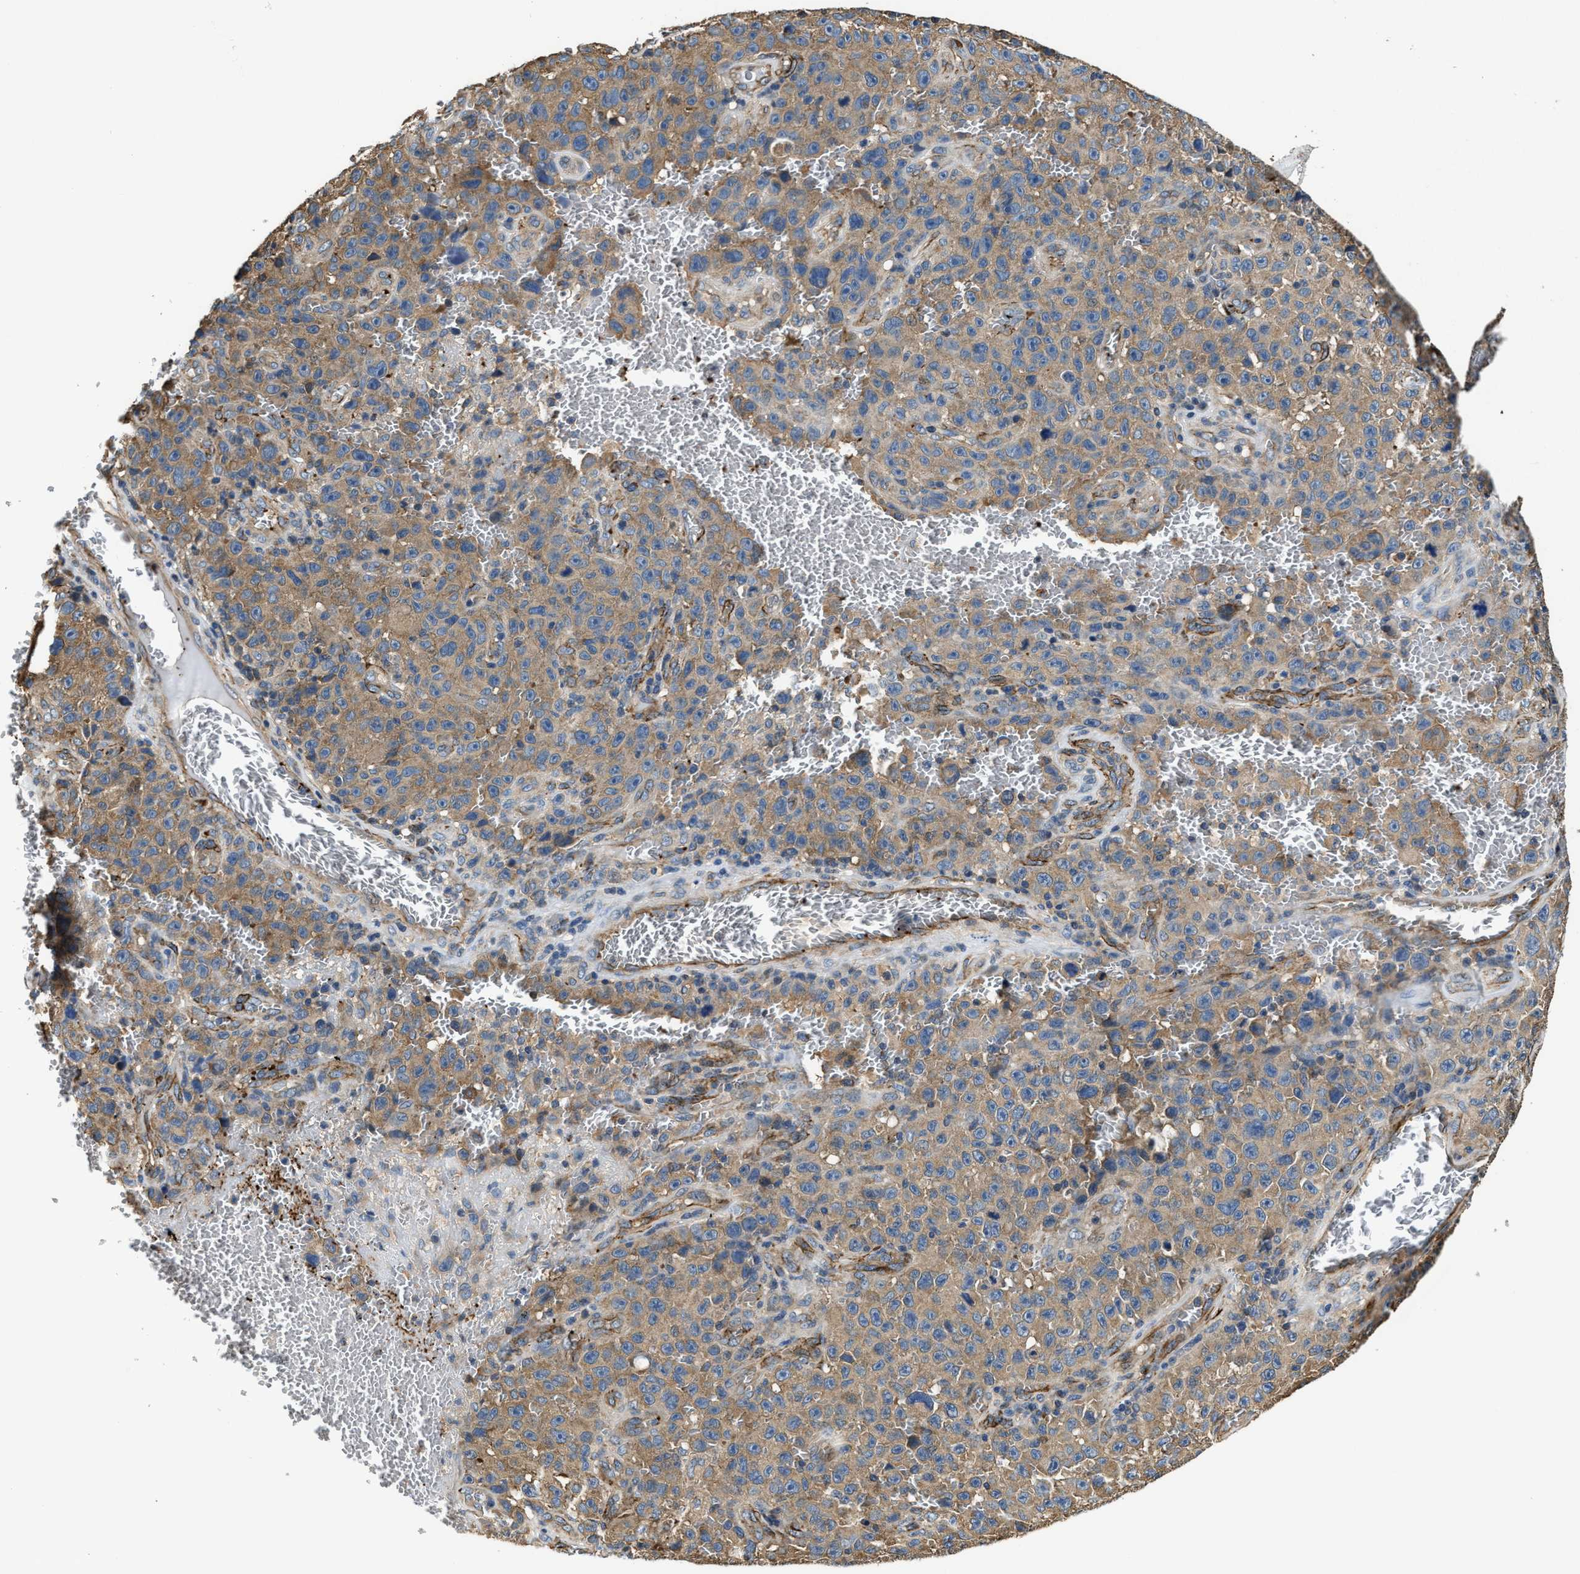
{"staining": {"intensity": "moderate", "quantity": ">75%", "location": "cytoplasmic/membranous"}, "tissue": "melanoma", "cell_type": "Tumor cells", "image_type": "cancer", "snomed": [{"axis": "morphology", "description": "Malignant melanoma, NOS"}, {"axis": "topography", "description": "Skin"}], "caption": "An IHC photomicrograph of neoplastic tissue is shown. Protein staining in brown labels moderate cytoplasmic/membranous positivity in melanoma within tumor cells.", "gene": "GFRA3", "patient": {"sex": "female", "age": 82}}